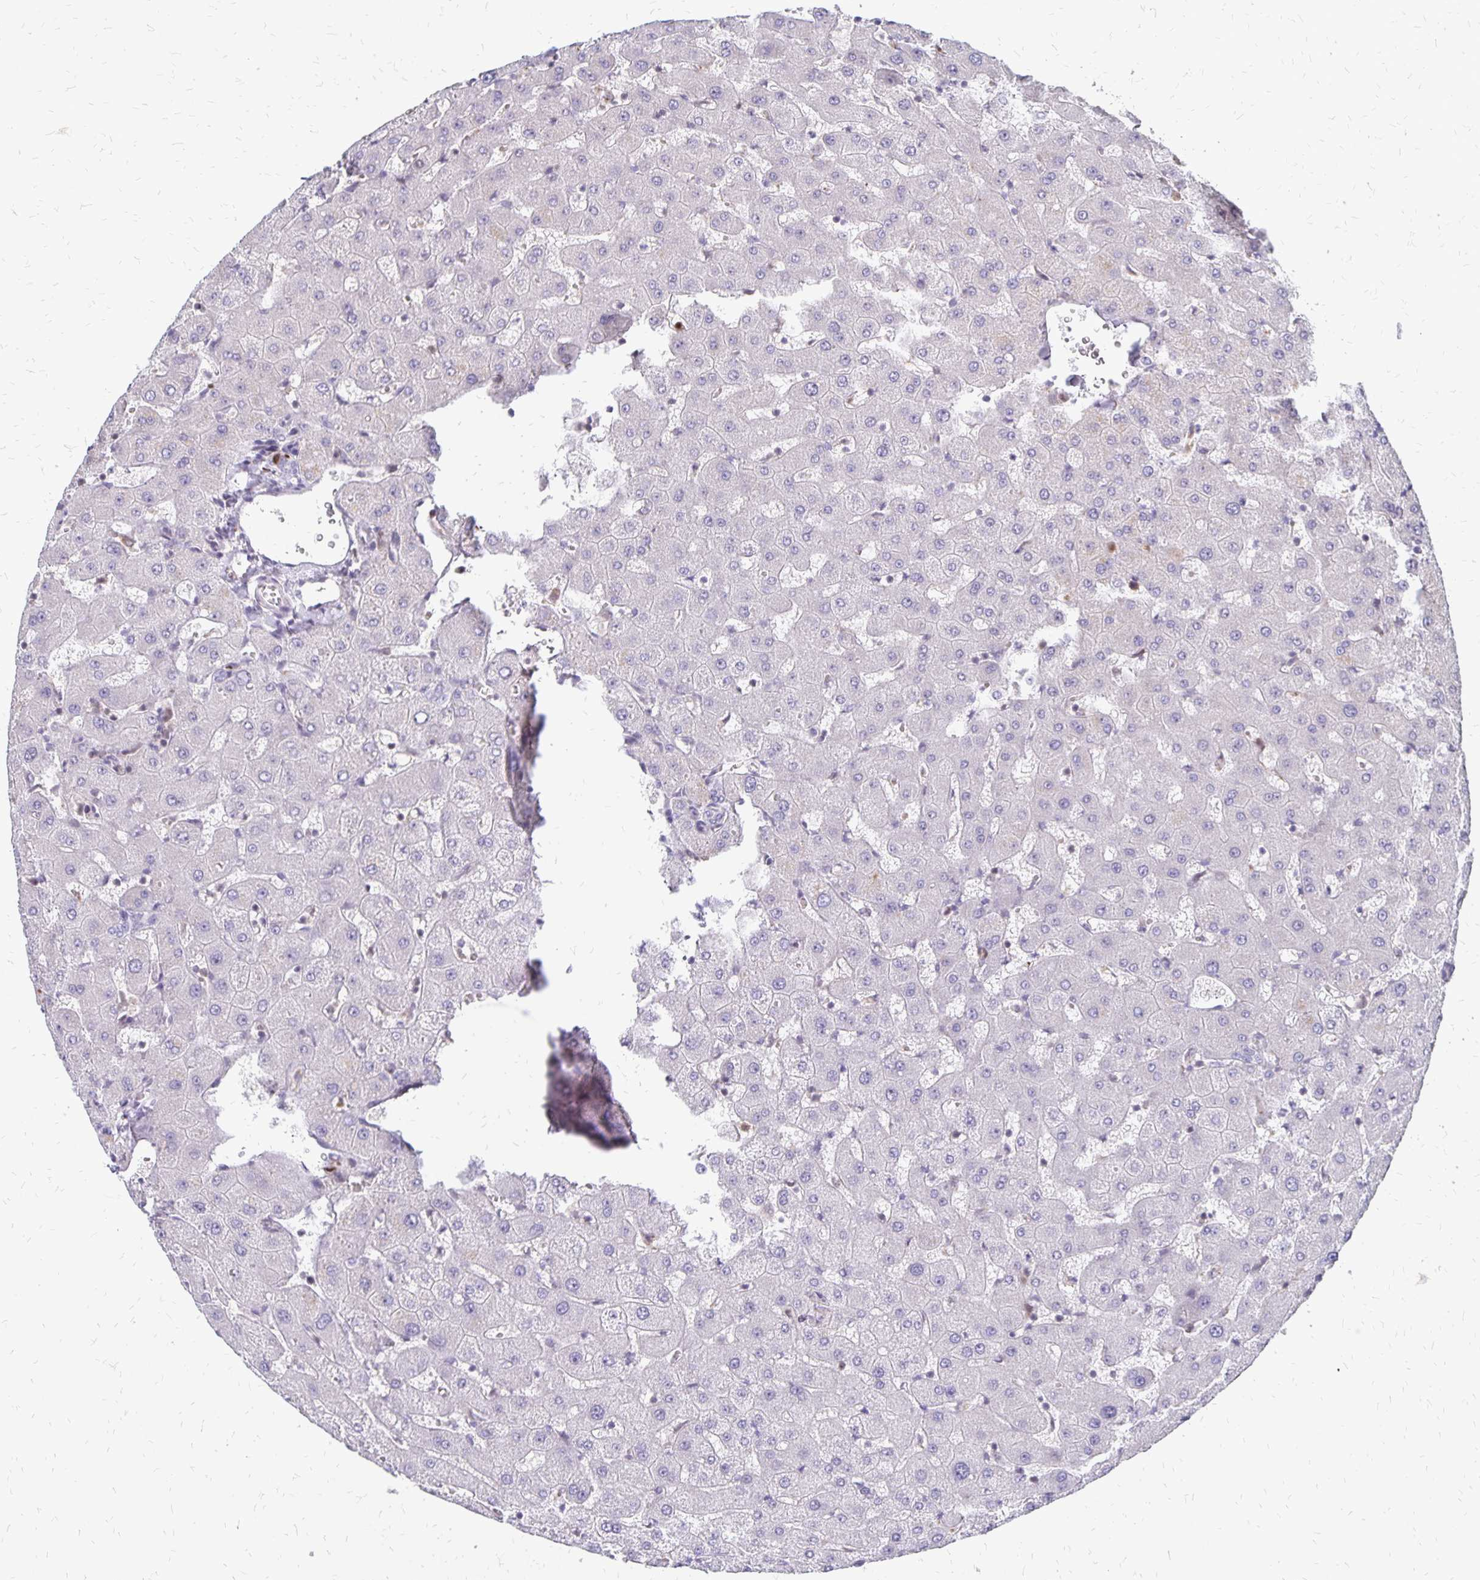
{"staining": {"intensity": "negative", "quantity": "none", "location": "none"}, "tissue": "liver", "cell_type": "Cholangiocytes", "image_type": "normal", "snomed": [{"axis": "morphology", "description": "Normal tissue, NOS"}, {"axis": "topography", "description": "Liver"}], "caption": "Immunohistochemical staining of normal liver displays no significant expression in cholangiocytes. (DAB (3,3'-diaminobenzidine) immunohistochemistry (IHC) visualized using brightfield microscopy, high magnification).", "gene": "DCK", "patient": {"sex": "female", "age": 63}}